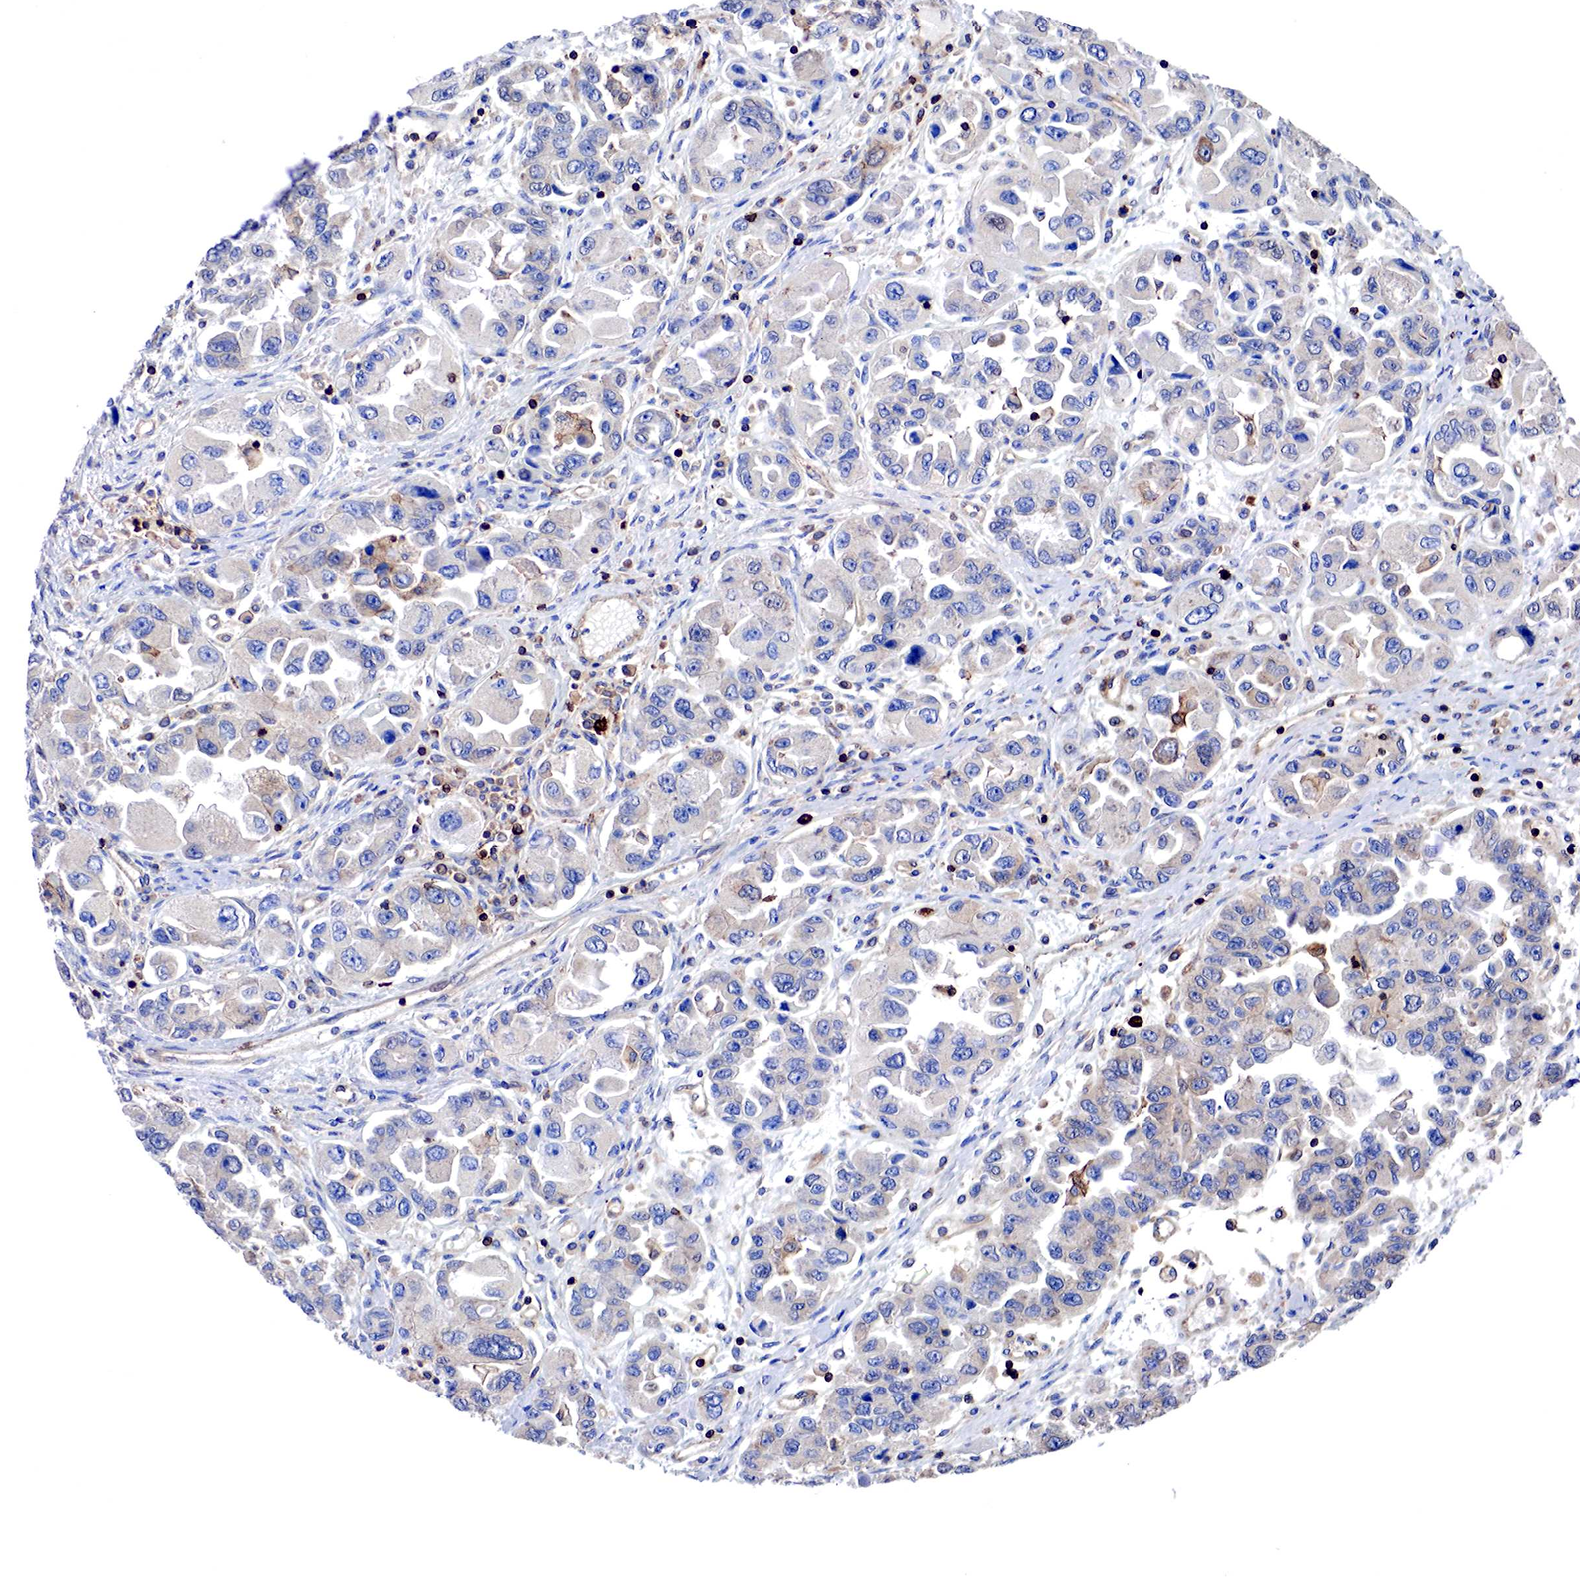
{"staining": {"intensity": "weak", "quantity": "<25%", "location": "cytoplasmic/membranous,nuclear"}, "tissue": "ovarian cancer", "cell_type": "Tumor cells", "image_type": "cancer", "snomed": [{"axis": "morphology", "description": "Cystadenocarcinoma, serous, NOS"}, {"axis": "topography", "description": "Ovary"}], "caption": "Image shows no significant protein positivity in tumor cells of ovarian cancer.", "gene": "PABIR2", "patient": {"sex": "female", "age": 84}}